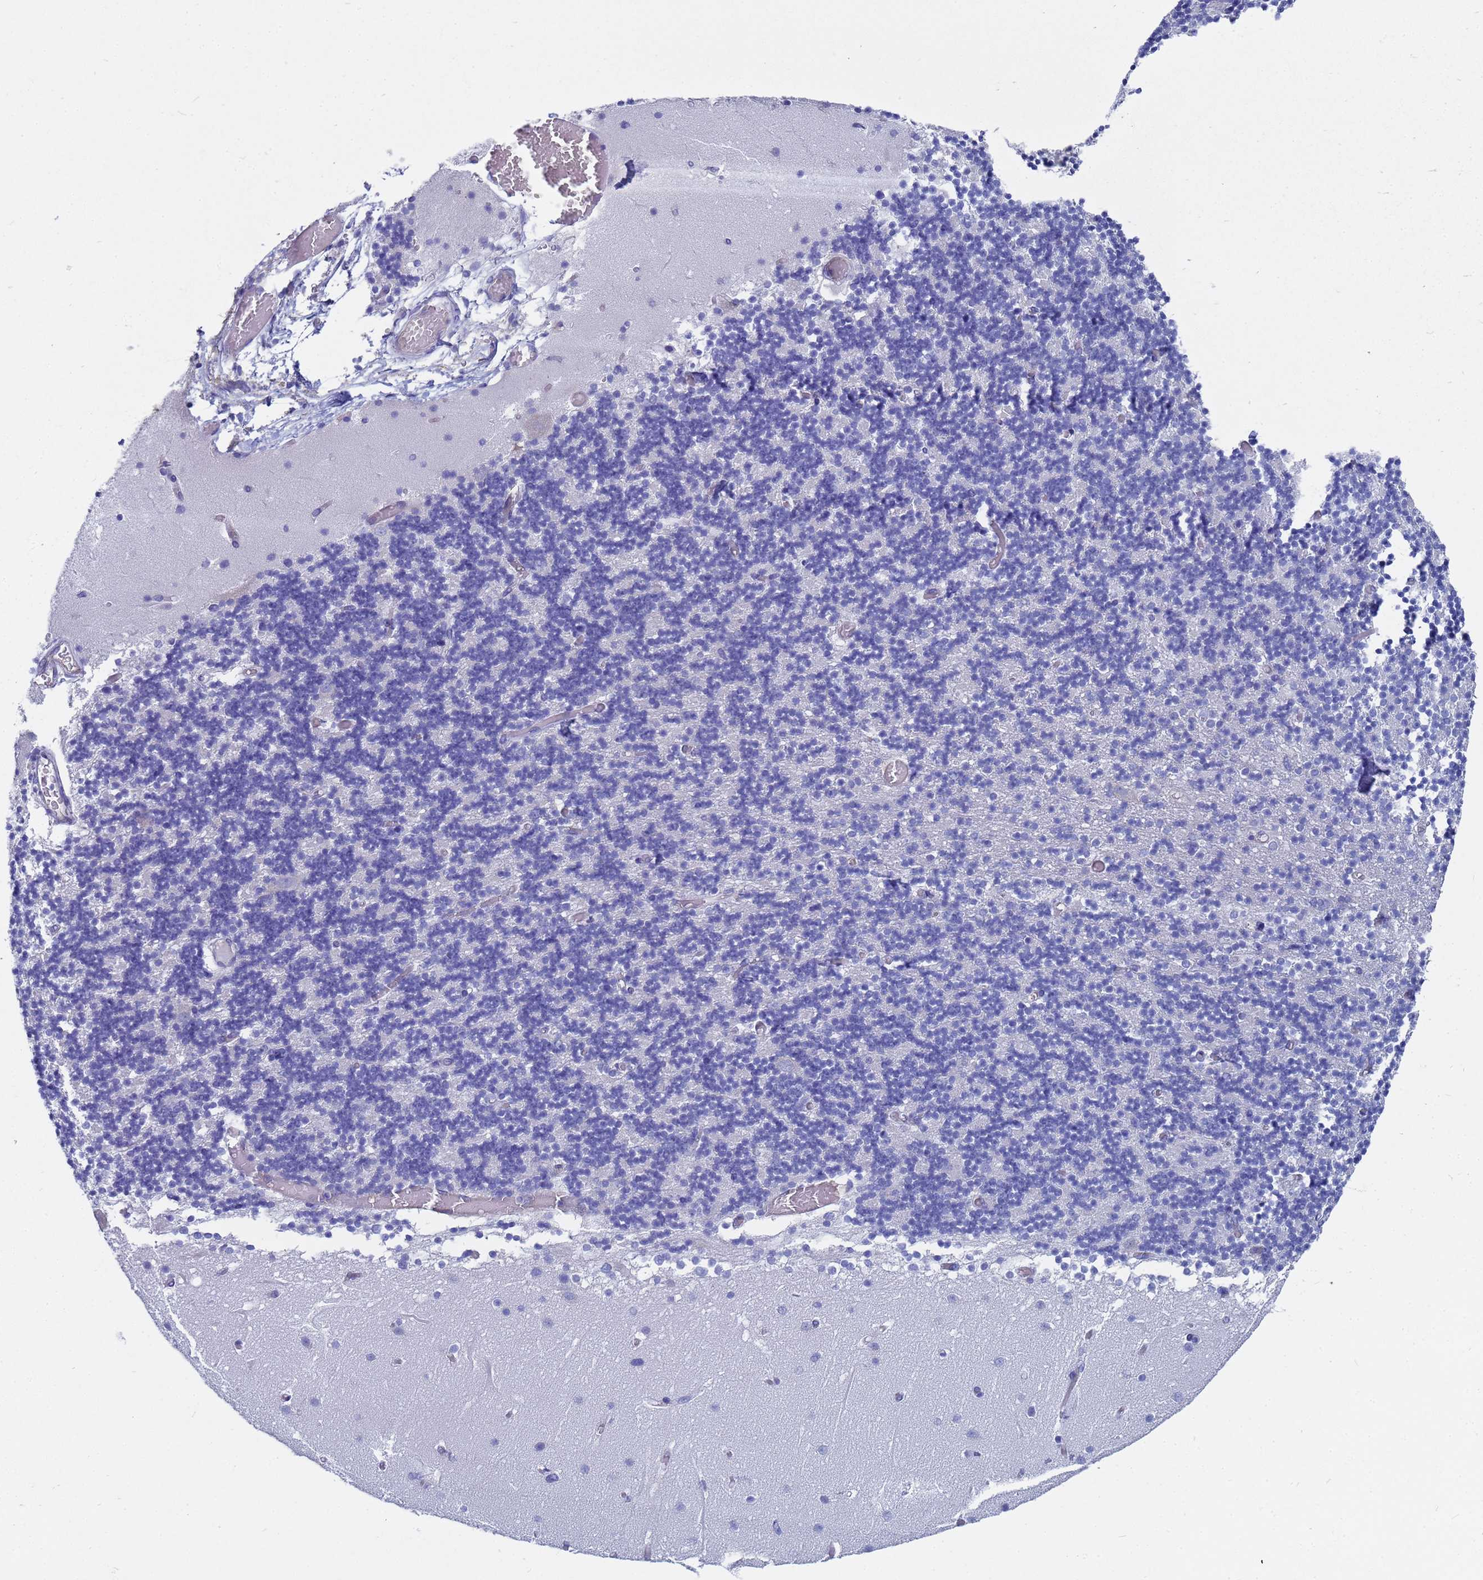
{"staining": {"intensity": "negative", "quantity": "none", "location": "none"}, "tissue": "cerebellum", "cell_type": "Cells in granular layer", "image_type": "normal", "snomed": [{"axis": "morphology", "description": "Normal tissue, NOS"}, {"axis": "topography", "description": "Cerebellum"}], "caption": "This is a micrograph of immunohistochemistry staining of unremarkable cerebellum, which shows no staining in cells in granular layer. The staining is performed using DAB (3,3'-diaminobenzidine) brown chromogen with nuclei counter-stained in using hematoxylin.", "gene": "TM4SF4", "patient": {"sex": "female", "age": 28}}